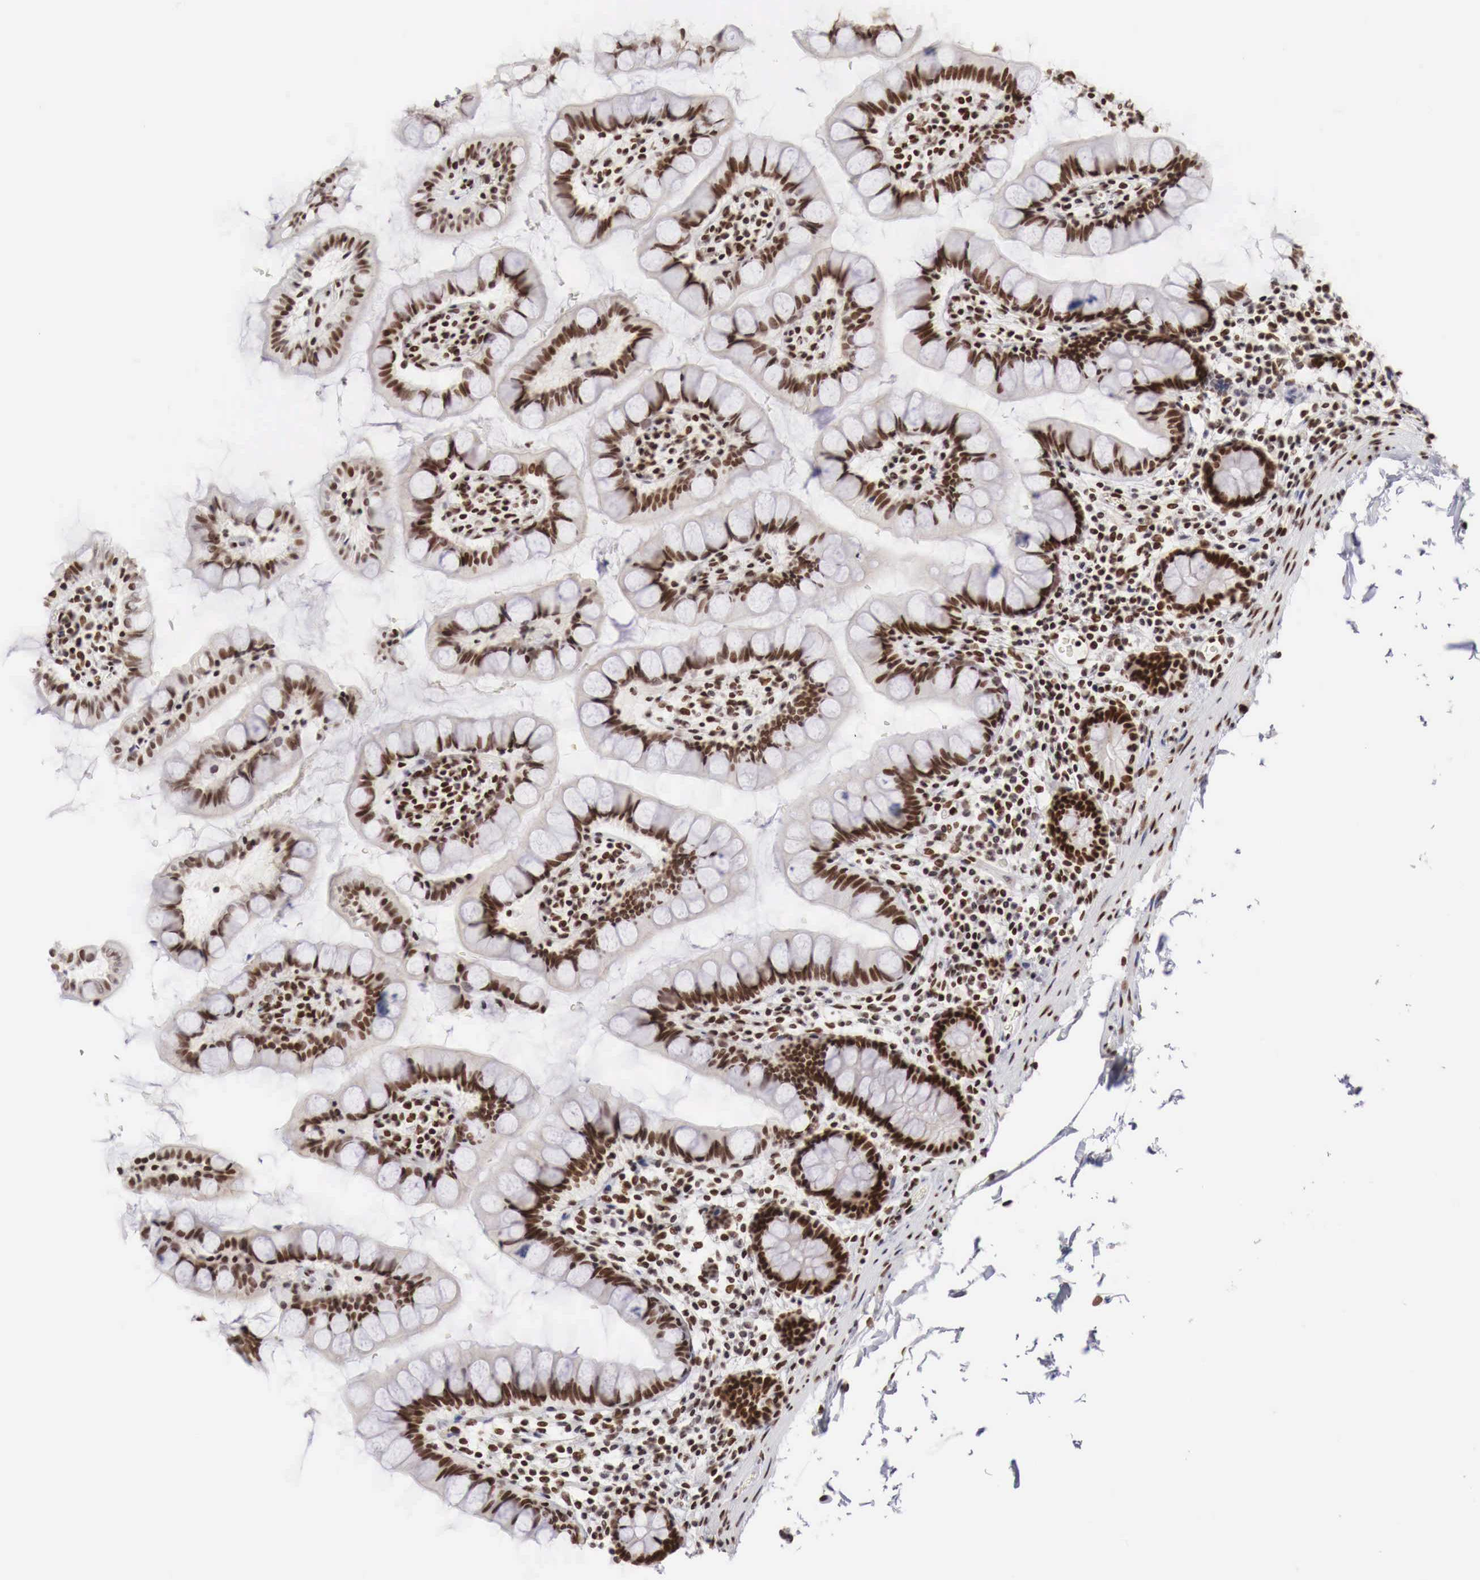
{"staining": {"intensity": "strong", "quantity": ">75%", "location": "nuclear"}, "tissue": "colon", "cell_type": "Endothelial cells", "image_type": "normal", "snomed": [{"axis": "morphology", "description": "Normal tissue, NOS"}, {"axis": "topography", "description": "Colon"}], "caption": "Immunohistochemistry photomicrograph of benign human colon stained for a protein (brown), which exhibits high levels of strong nuclear expression in about >75% of endothelial cells.", "gene": "PHF14", "patient": {"sex": "male", "age": 54}}